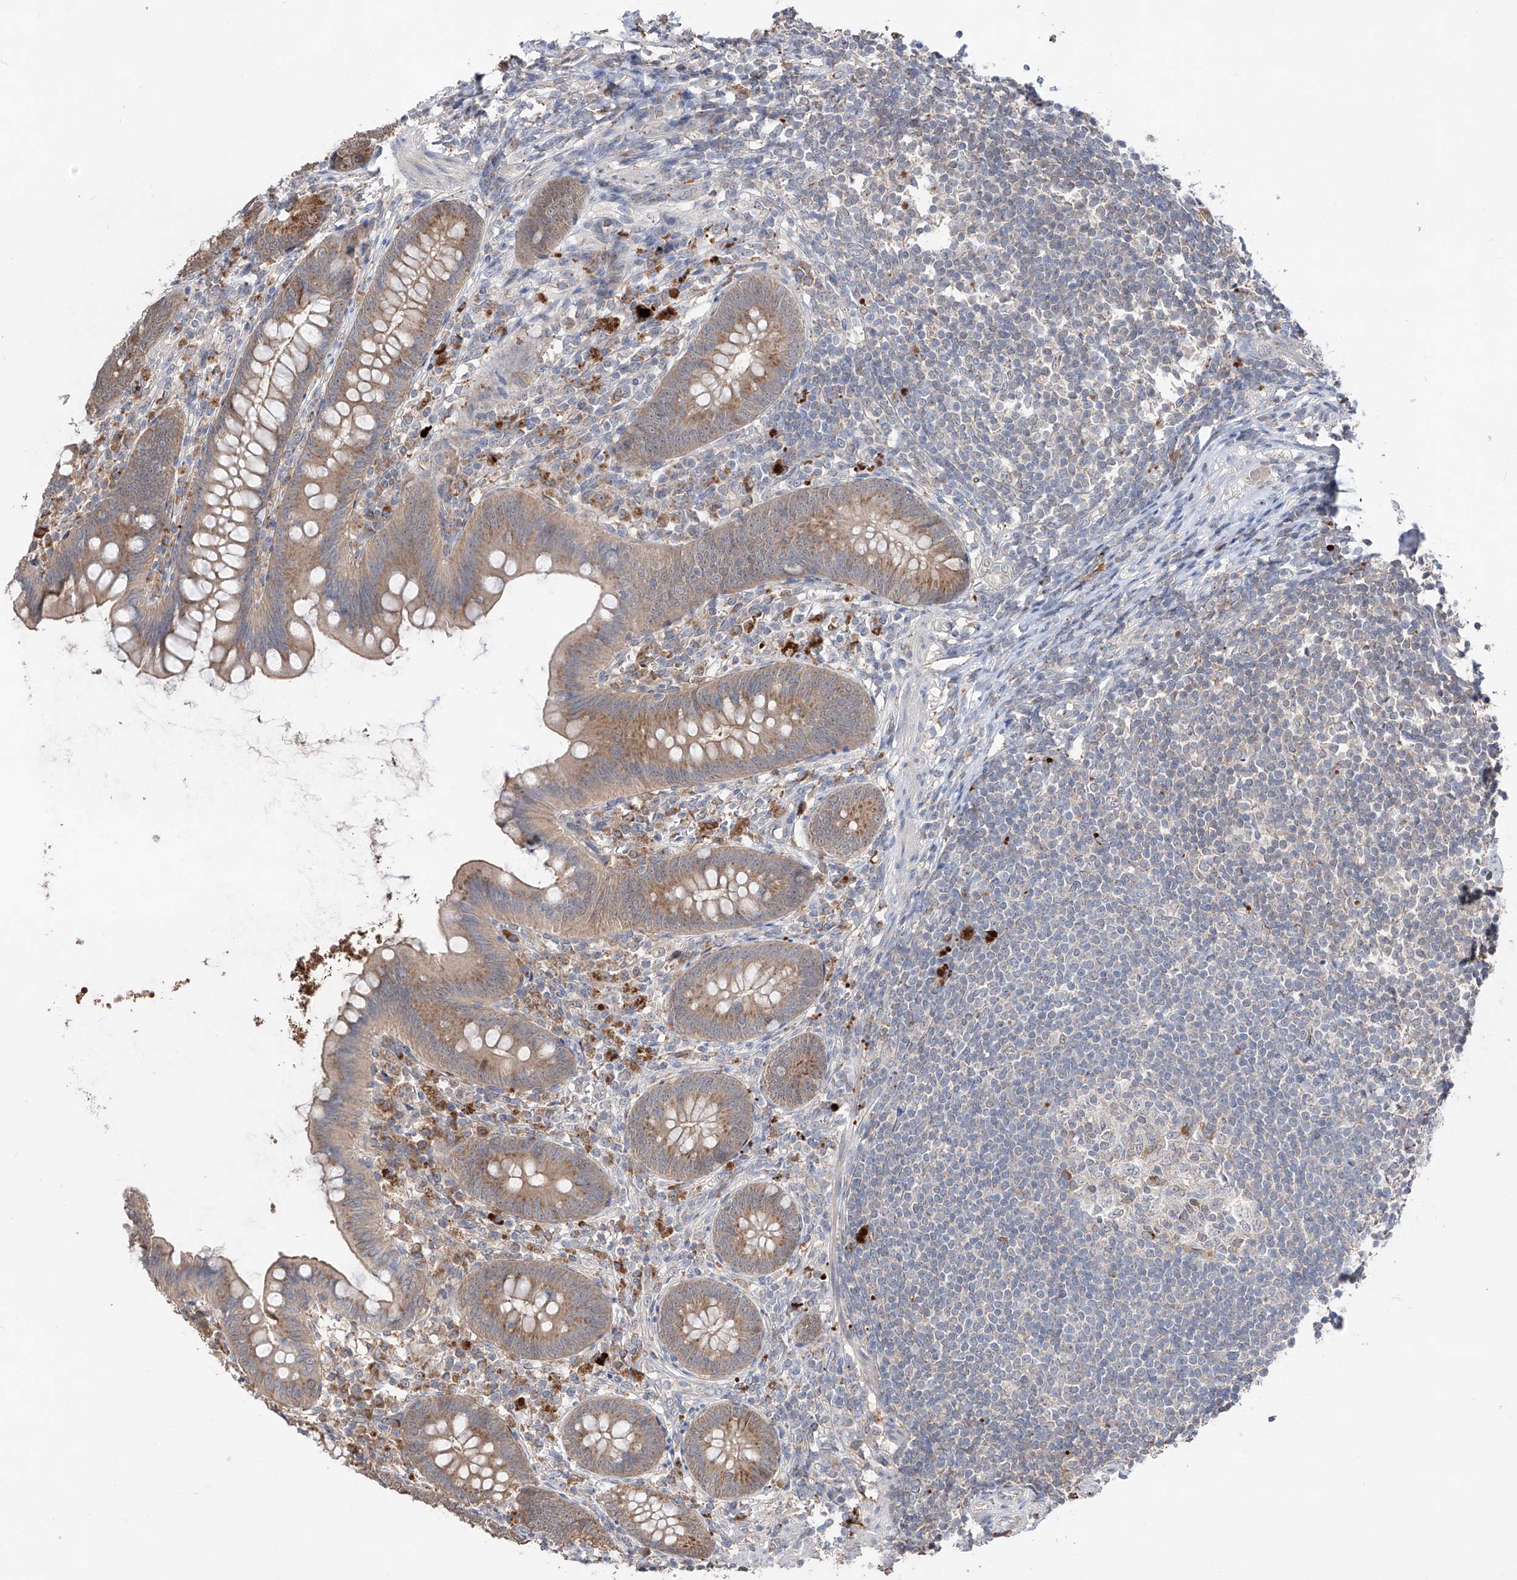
{"staining": {"intensity": "moderate", "quantity": ">75%", "location": "cytoplasmic/membranous"}, "tissue": "appendix", "cell_type": "Glandular cells", "image_type": "normal", "snomed": [{"axis": "morphology", "description": "Normal tissue, NOS"}, {"axis": "topography", "description": "Appendix"}], "caption": "Immunohistochemical staining of unremarkable appendix reveals moderate cytoplasmic/membranous protein expression in approximately >75% of glandular cells. The staining is performed using DAB brown chromogen to label protein expression. The nuclei are counter-stained blue using hematoxylin.", "gene": "EDN1", "patient": {"sex": "female", "age": 62}}